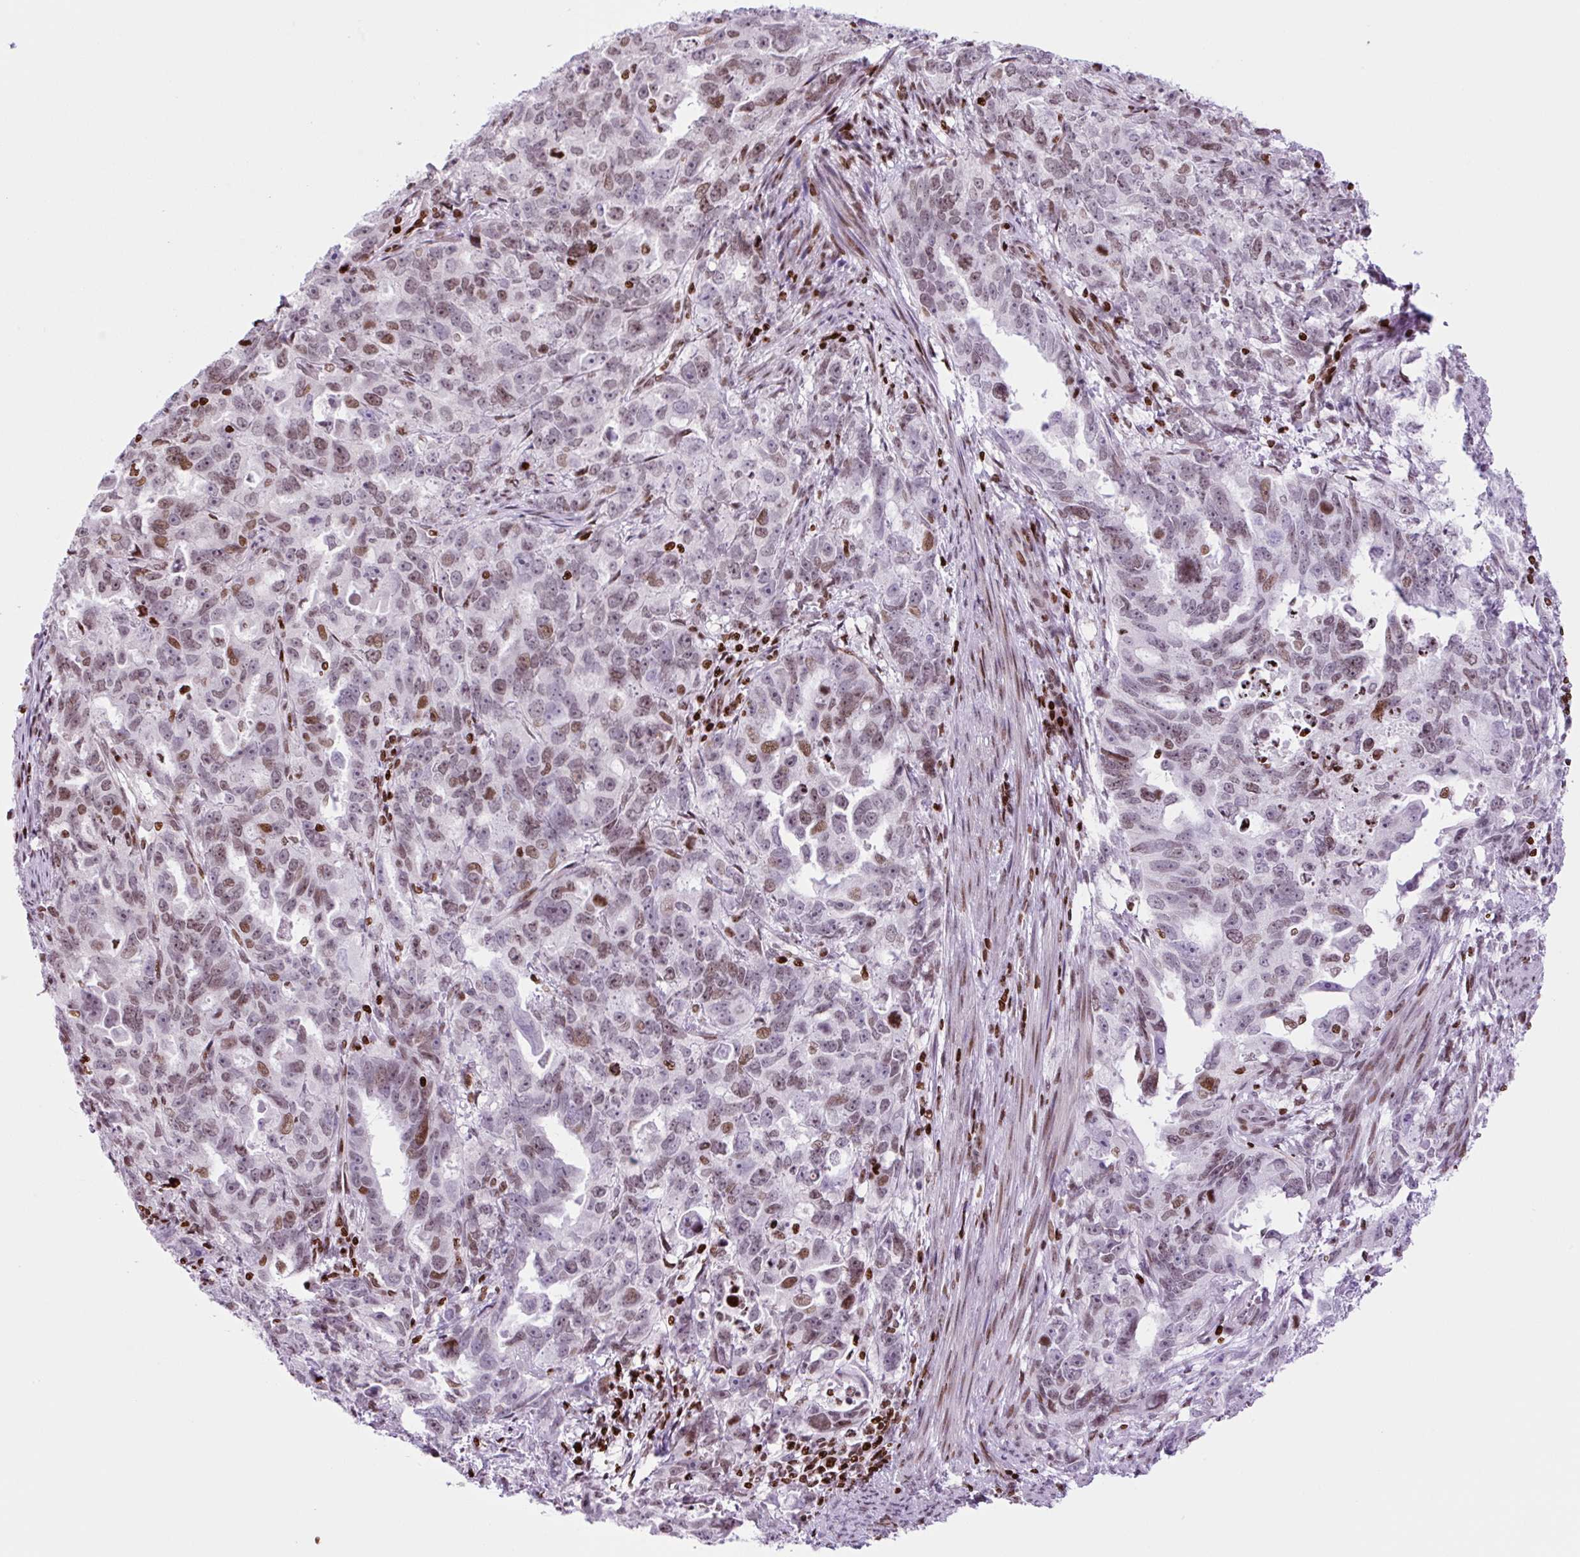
{"staining": {"intensity": "moderate", "quantity": "<25%", "location": "nuclear"}, "tissue": "endometrial cancer", "cell_type": "Tumor cells", "image_type": "cancer", "snomed": [{"axis": "morphology", "description": "Adenocarcinoma, NOS"}, {"axis": "topography", "description": "Endometrium"}], "caption": "The micrograph reveals staining of endometrial cancer (adenocarcinoma), revealing moderate nuclear protein positivity (brown color) within tumor cells. The staining was performed using DAB (3,3'-diaminobenzidine) to visualize the protein expression in brown, while the nuclei were stained in blue with hematoxylin (Magnification: 20x).", "gene": "H1-3", "patient": {"sex": "female", "age": 65}}